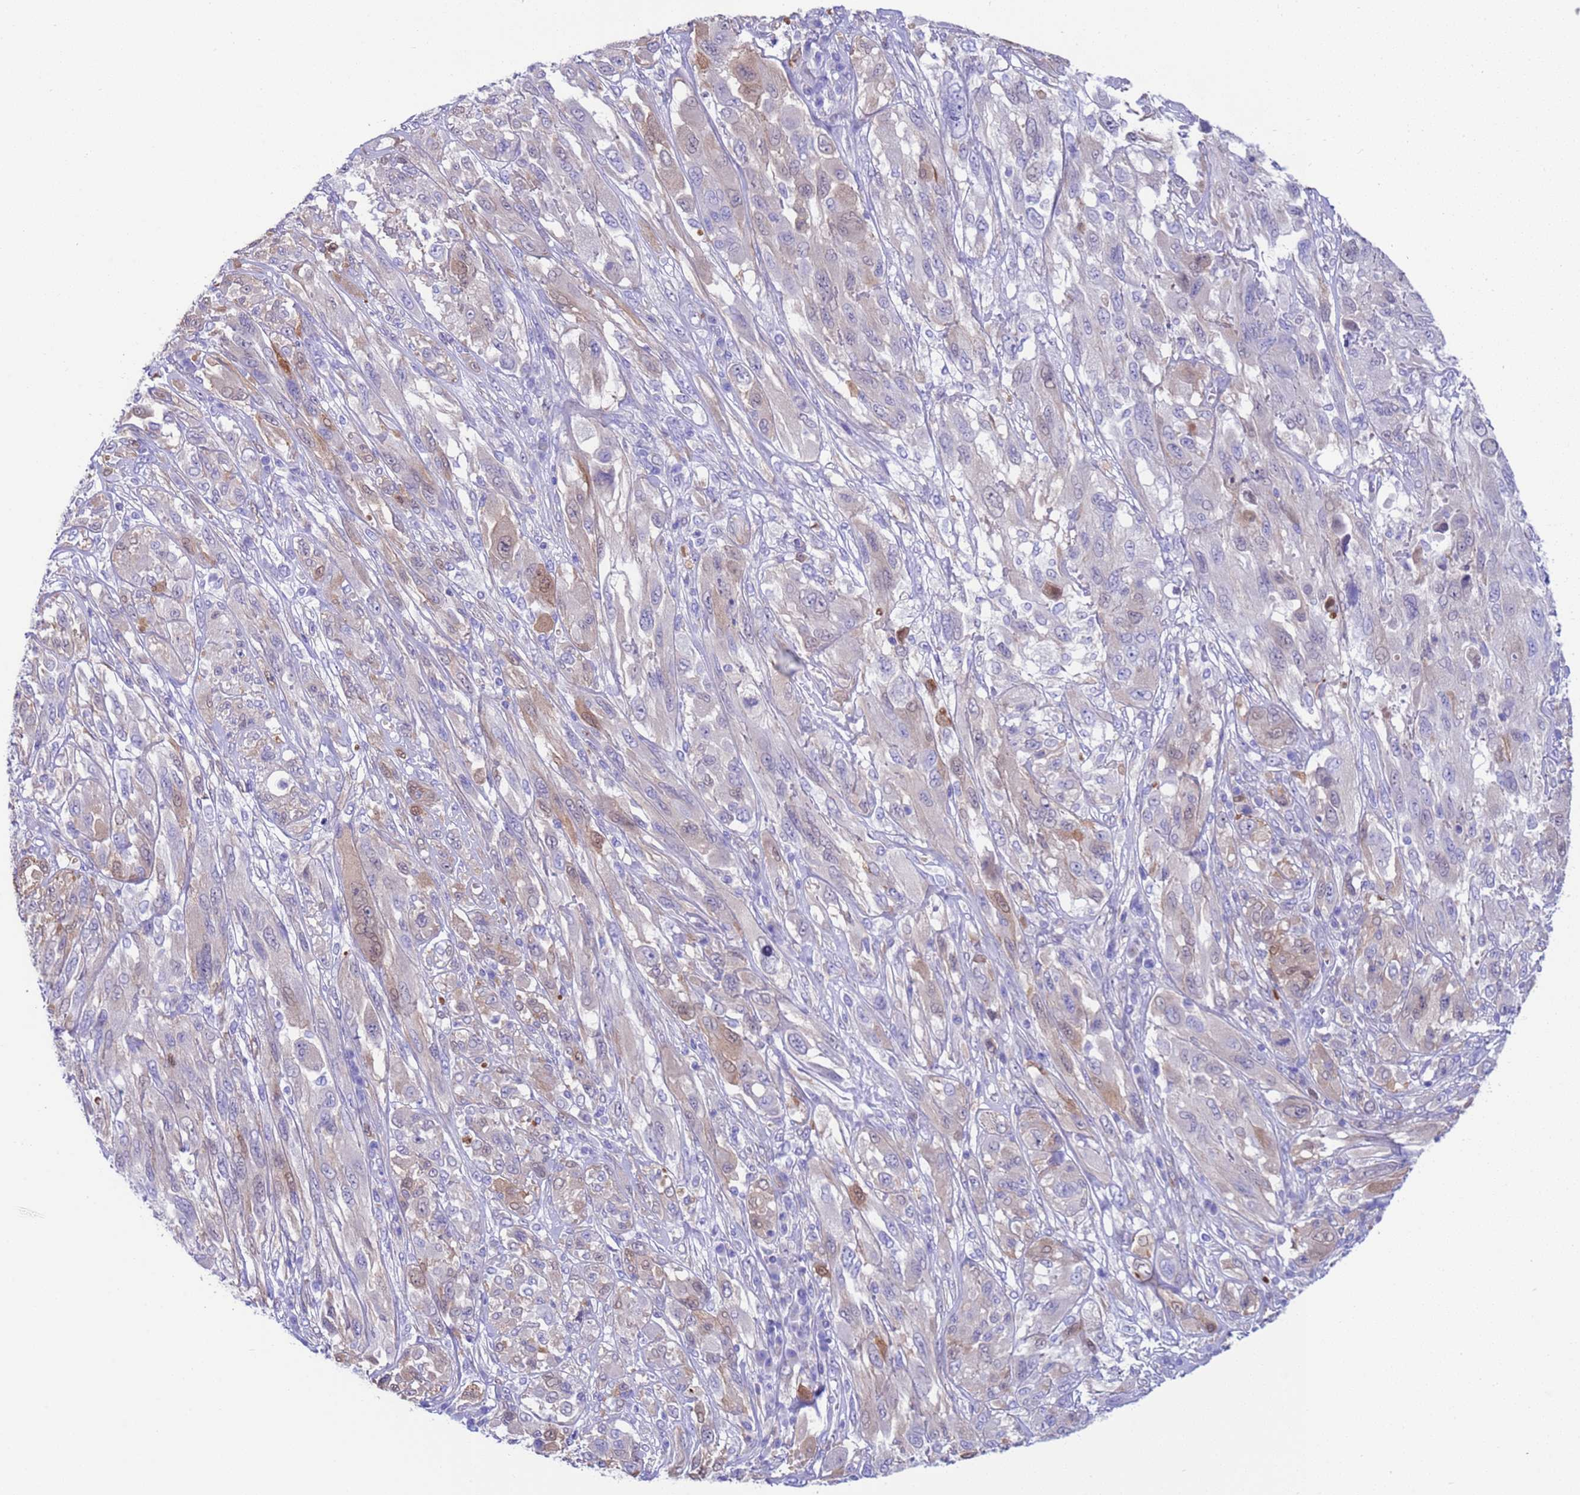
{"staining": {"intensity": "weak", "quantity": "25%-75%", "location": "cytoplasmic/membranous,nuclear"}, "tissue": "melanoma", "cell_type": "Tumor cells", "image_type": "cancer", "snomed": [{"axis": "morphology", "description": "Malignant melanoma, NOS"}, {"axis": "topography", "description": "Skin"}], "caption": "Immunohistochemistry histopathology image of neoplastic tissue: human malignant melanoma stained using IHC reveals low levels of weak protein expression localized specifically in the cytoplasmic/membranous and nuclear of tumor cells, appearing as a cytoplasmic/membranous and nuclear brown color.", "gene": "C6orf47", "patient": {"sex": "female", "age": 91}}